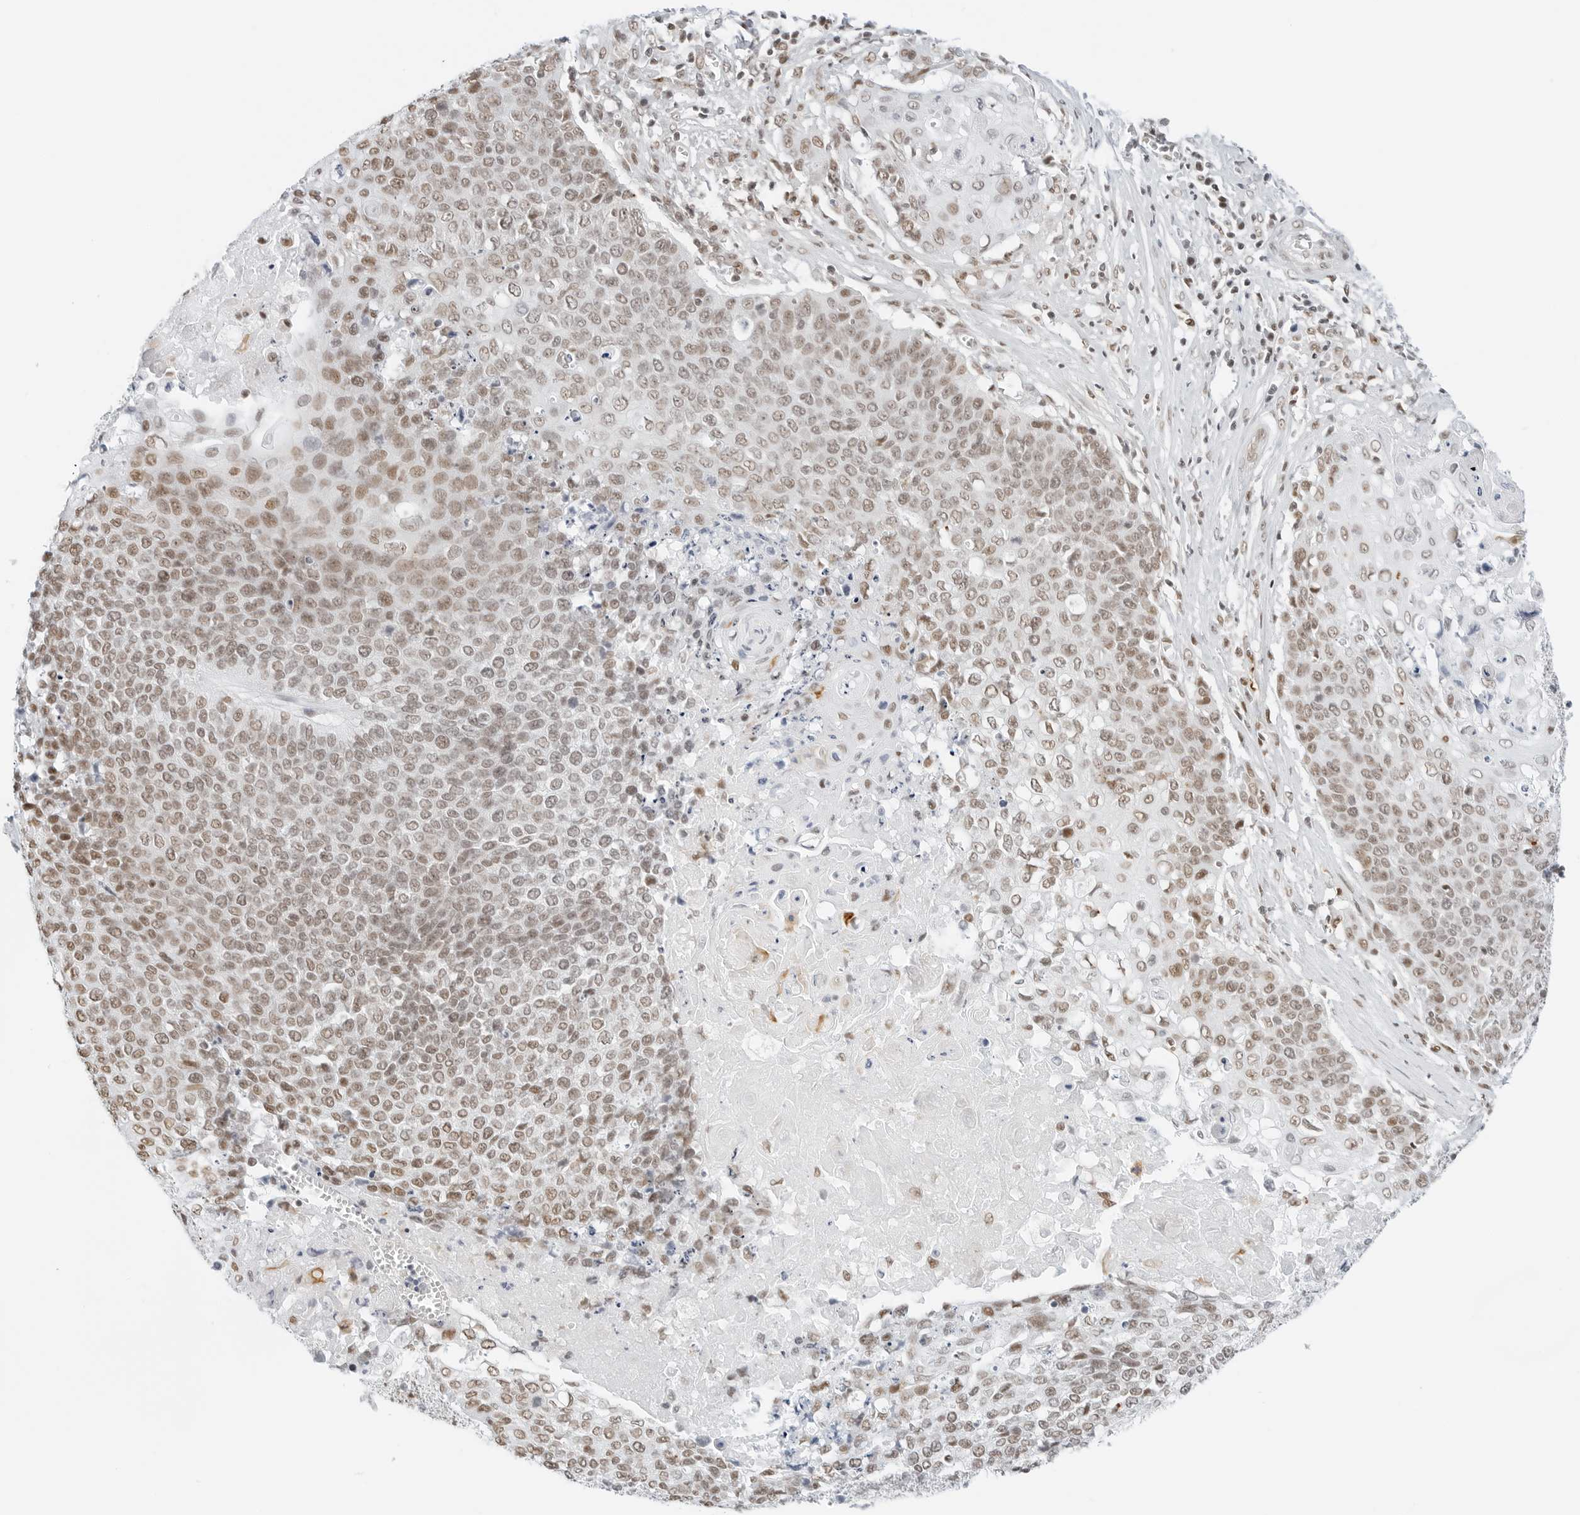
{"staining": {"intensity": "weak", "quantity": ">75%", "location": "nuclear"}, "tissue": "cervical cancer", "cell_type": "Tumor cells", "image_type": "cancer", "snomed": [{"axis": "morphology", "description": "Squamous cell carcinoma, NOS"}, {"axis": "topography", "description": "Cervix"}], "caption": "Cervical squamous cell carcinoma stained with IHC shows weak nuclear expression in about >75% of tumor cells.", "gene": "CRTC2", "patient": {"sex": "female", "age": 39}}